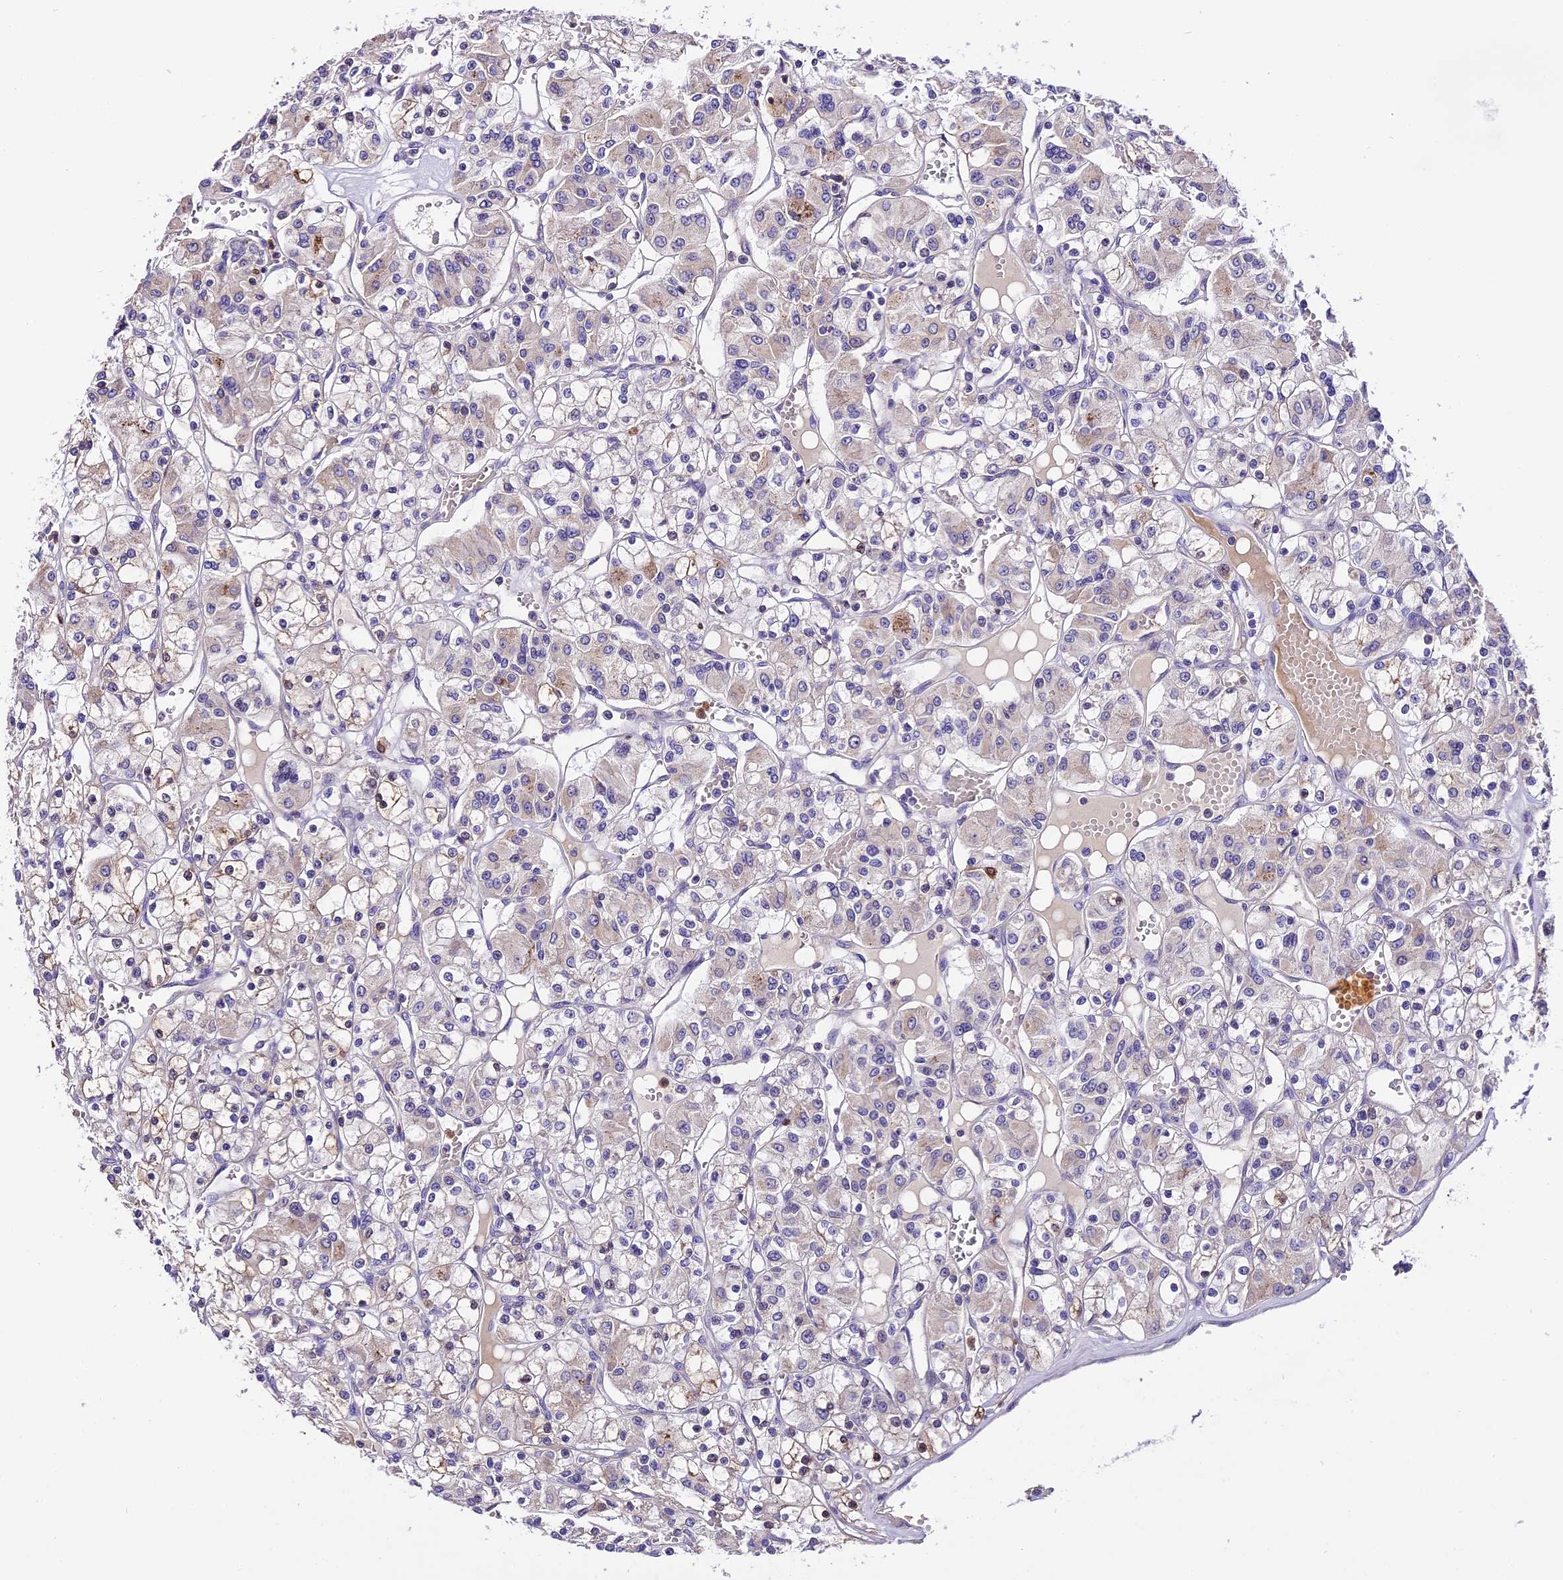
{"staining": {"intensity": "moderate", "quantity": "<25%", "location": "cytoplasmic/membranous"}, "tissue": "renal cancer", "cell_type": "Tumor cells", "image_type": "cancer", "snomed": [{"axis": "morphology", "description": "Adenocarcinoma, NOS"}, {"axis": "topography", "description": "Kidney"}], "caption": "Immunohistochemical staining of human renal adenocarcinoma demonstrates low levels of moderate cytoplasmic/membranous protein positivity in approximately <25% of tumor cells. Nuclei are stained in blue.", "gene": "MAP3K7CL", "patient": {"sex": "female", "age": 59}}